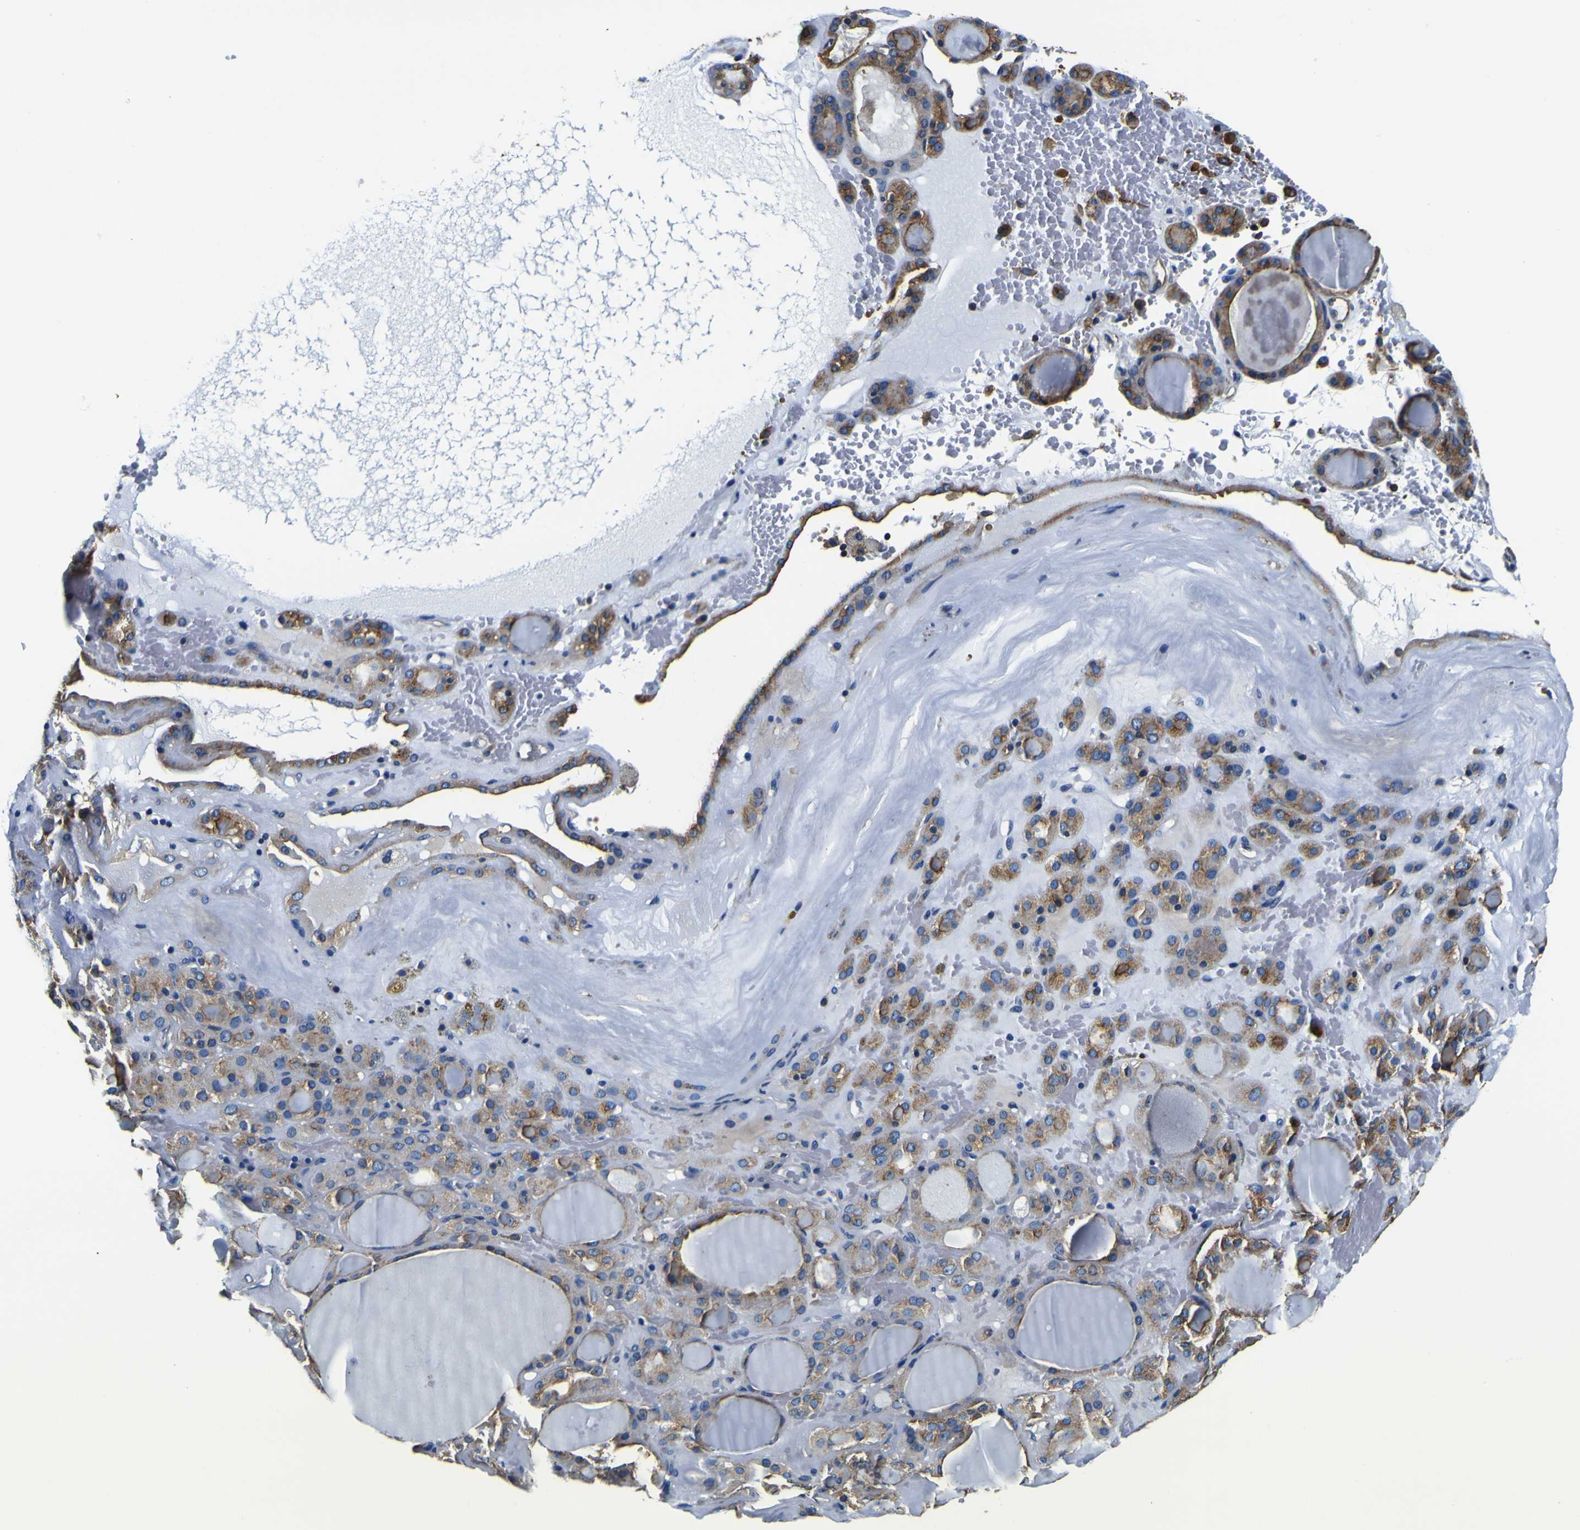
{"staining": {"intensity": "moderate", "quantity": ">75%", "location": "cytoplasmic/membranous"}, "tissue": "thyroid gland", "cell_type": "Glandular cells", "image_type": "normal", "snomed": [{"axis": "morphology", "description": "Normal tissue, NOS"}, {"axis": "morphology", "description": "Carcinoma, NOS"}, {"axis": "topography", "description": "Thyroid gland"}], "caption": "IHC staining of normal thyroid gland, which displays medium levels of moderate cytoplasmic/membranous staining in approximately >75% of glandular cells indicating moderate cytoplasmic/membranous protein staining. The staining was performed using DAB (brown) for protein detection and nuclei were counterstained in hematoxylin (blue).", "gene": "TUBA1B", "patient": {"sex": "female", "age": 86}}